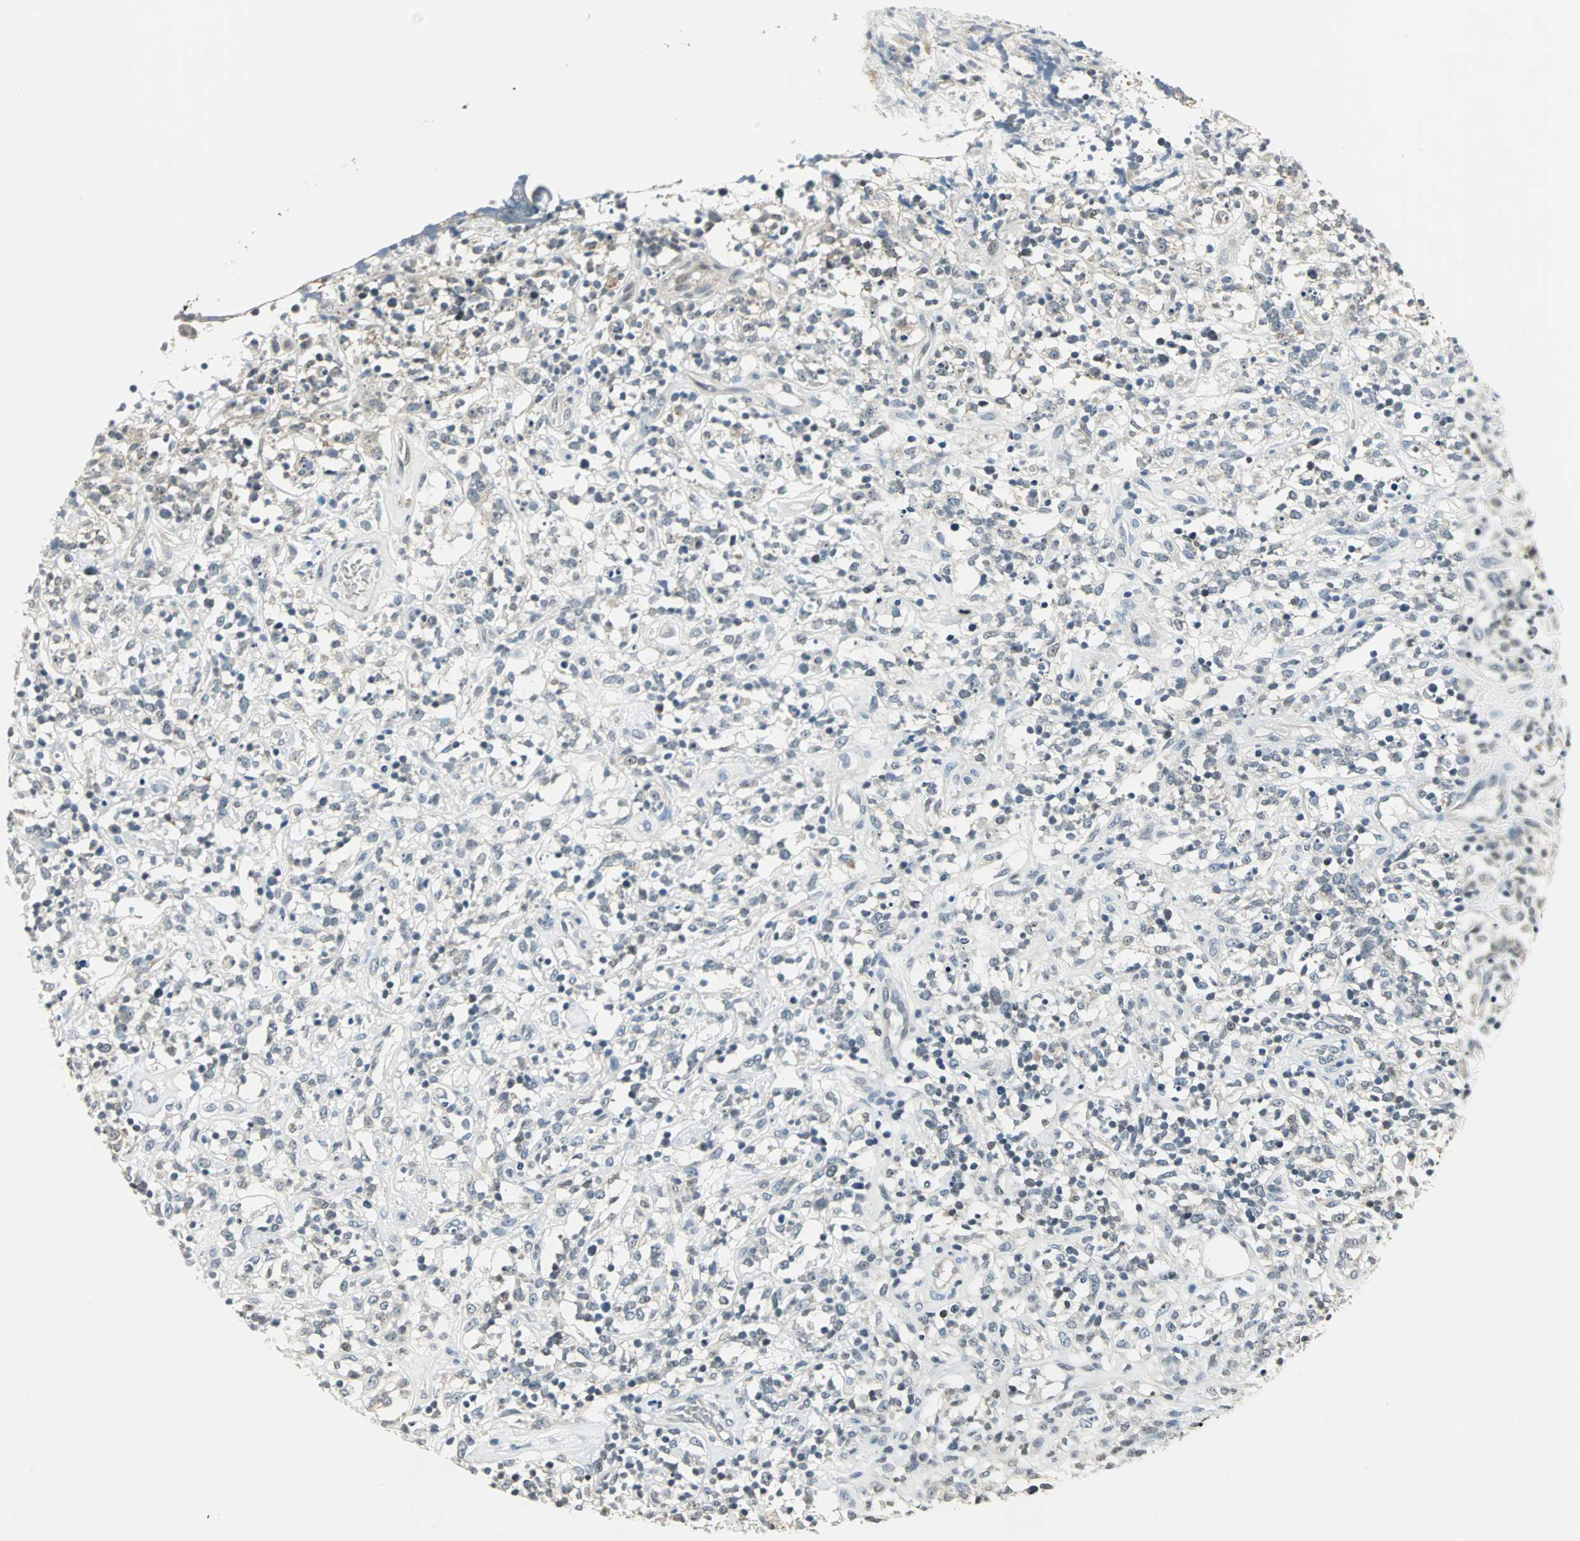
{"staining": {"intensity": "negative", "quantity": "none", "location": "none"}, "tissue": "lymphoma", "cell_type": "Tumor cells", "image_type": "cancer", "snomed": [{"axis": "morphology", "description": "Malignant lymphoma, non-Hodgkin's type, High grade"}, {"axis": "topography", "description": "Lymph node"}], "caption": "The histopathology image exhibits no staining of tumor cells in lymphoma.", "gene": "CCT5", "patient": {"sex": "female", "age": 73}}